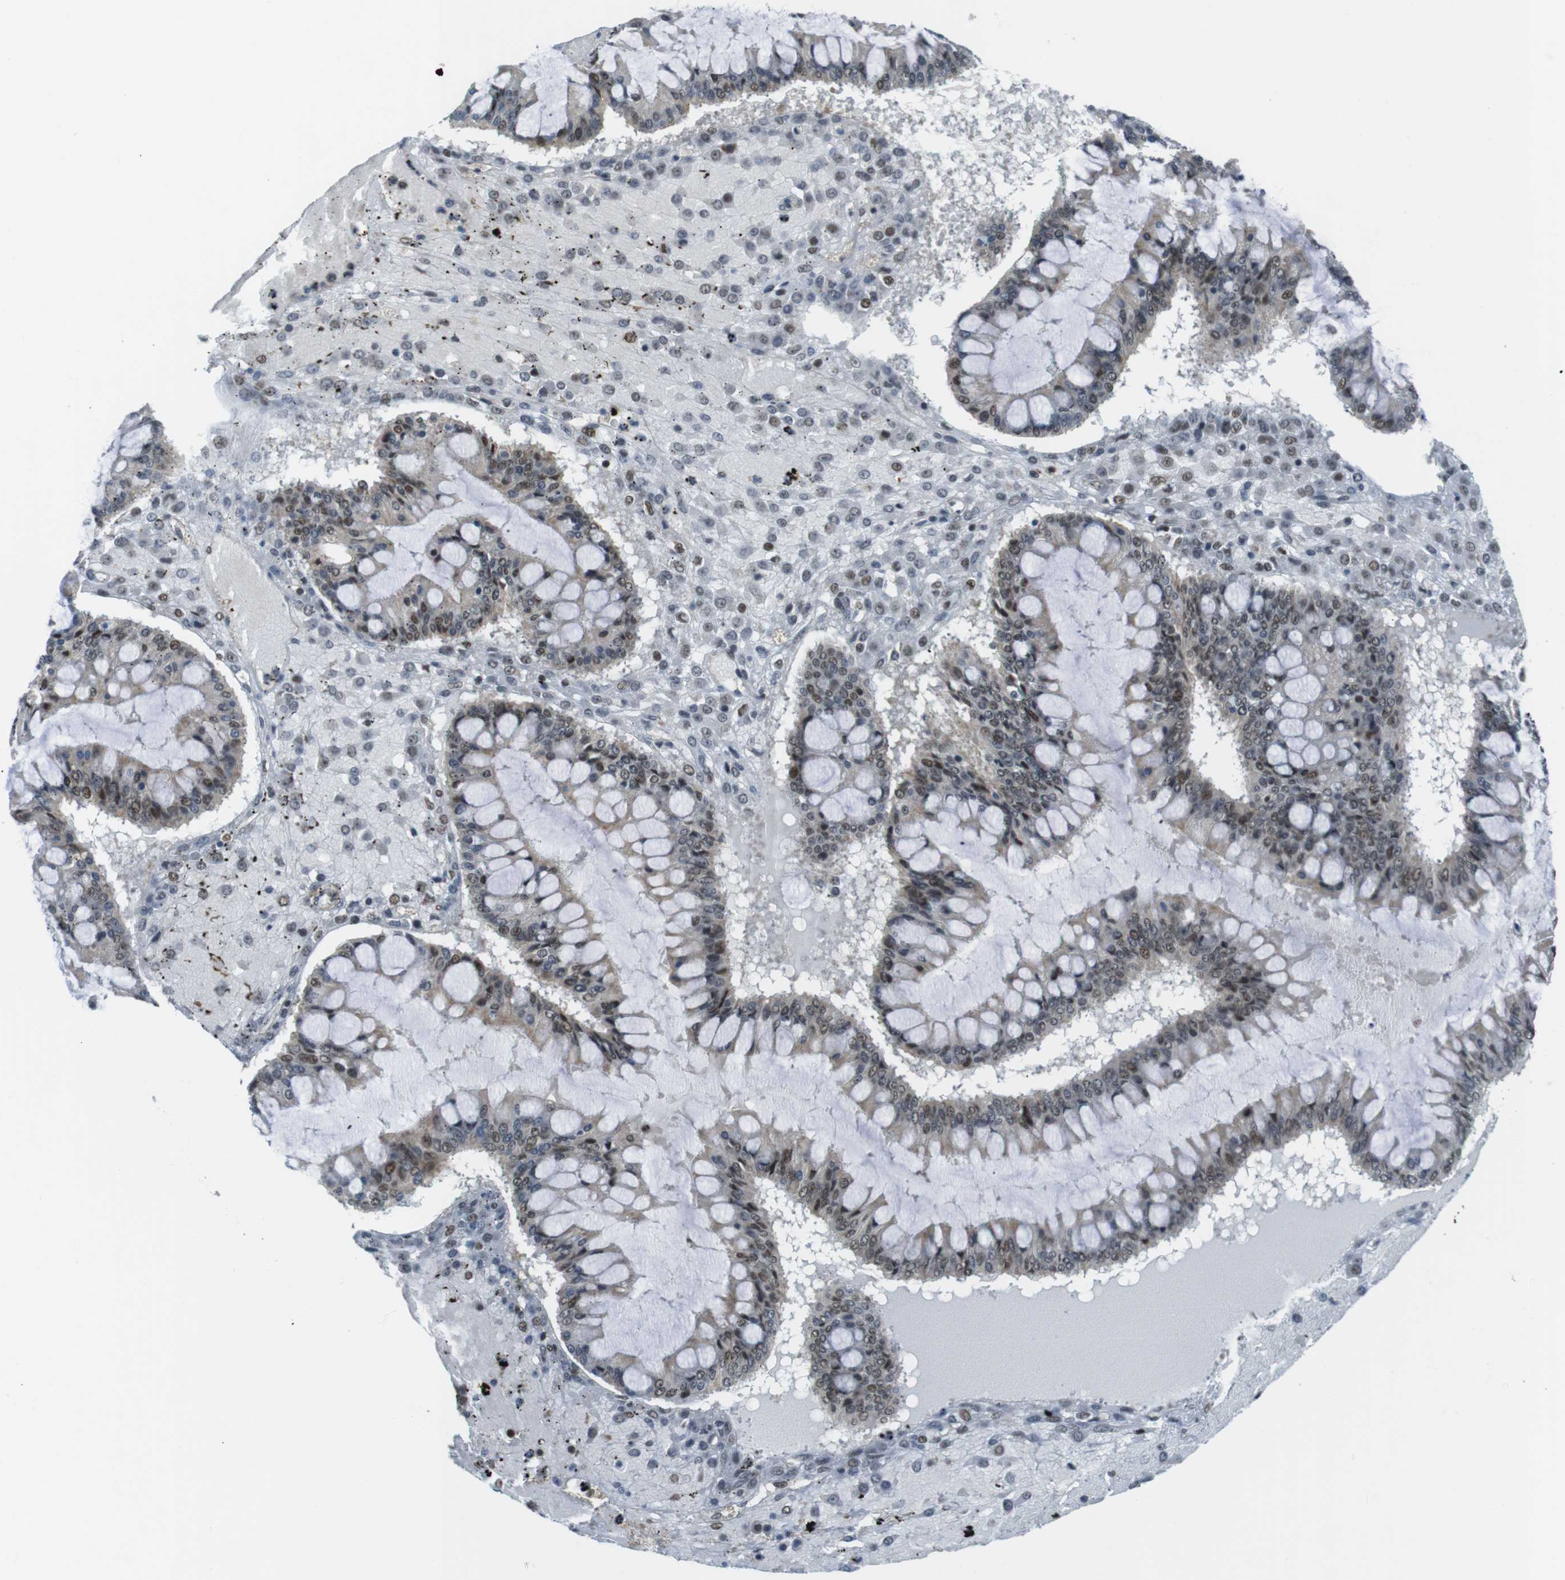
{"staining": {"intensity": "moderate", "quantity": "<25%", "location": "nuclear"}, "tissue": "ovarian cancer", "cell_type": "Tumor cells", "image_type": "cancer", "snomed": [{"axis": "morphology", "description": "Cystadenocarcinoma, mucinous, NOS"}, {"axis": "topography", "description": "Ovary"}], "caption": "Brown immunohistochemical staining in human ovarian cancer reveals moderate nuclear staining in about <25% of tumor cells.", "gene": "USP7", "patient": {"sex": "female", "age": 73}}